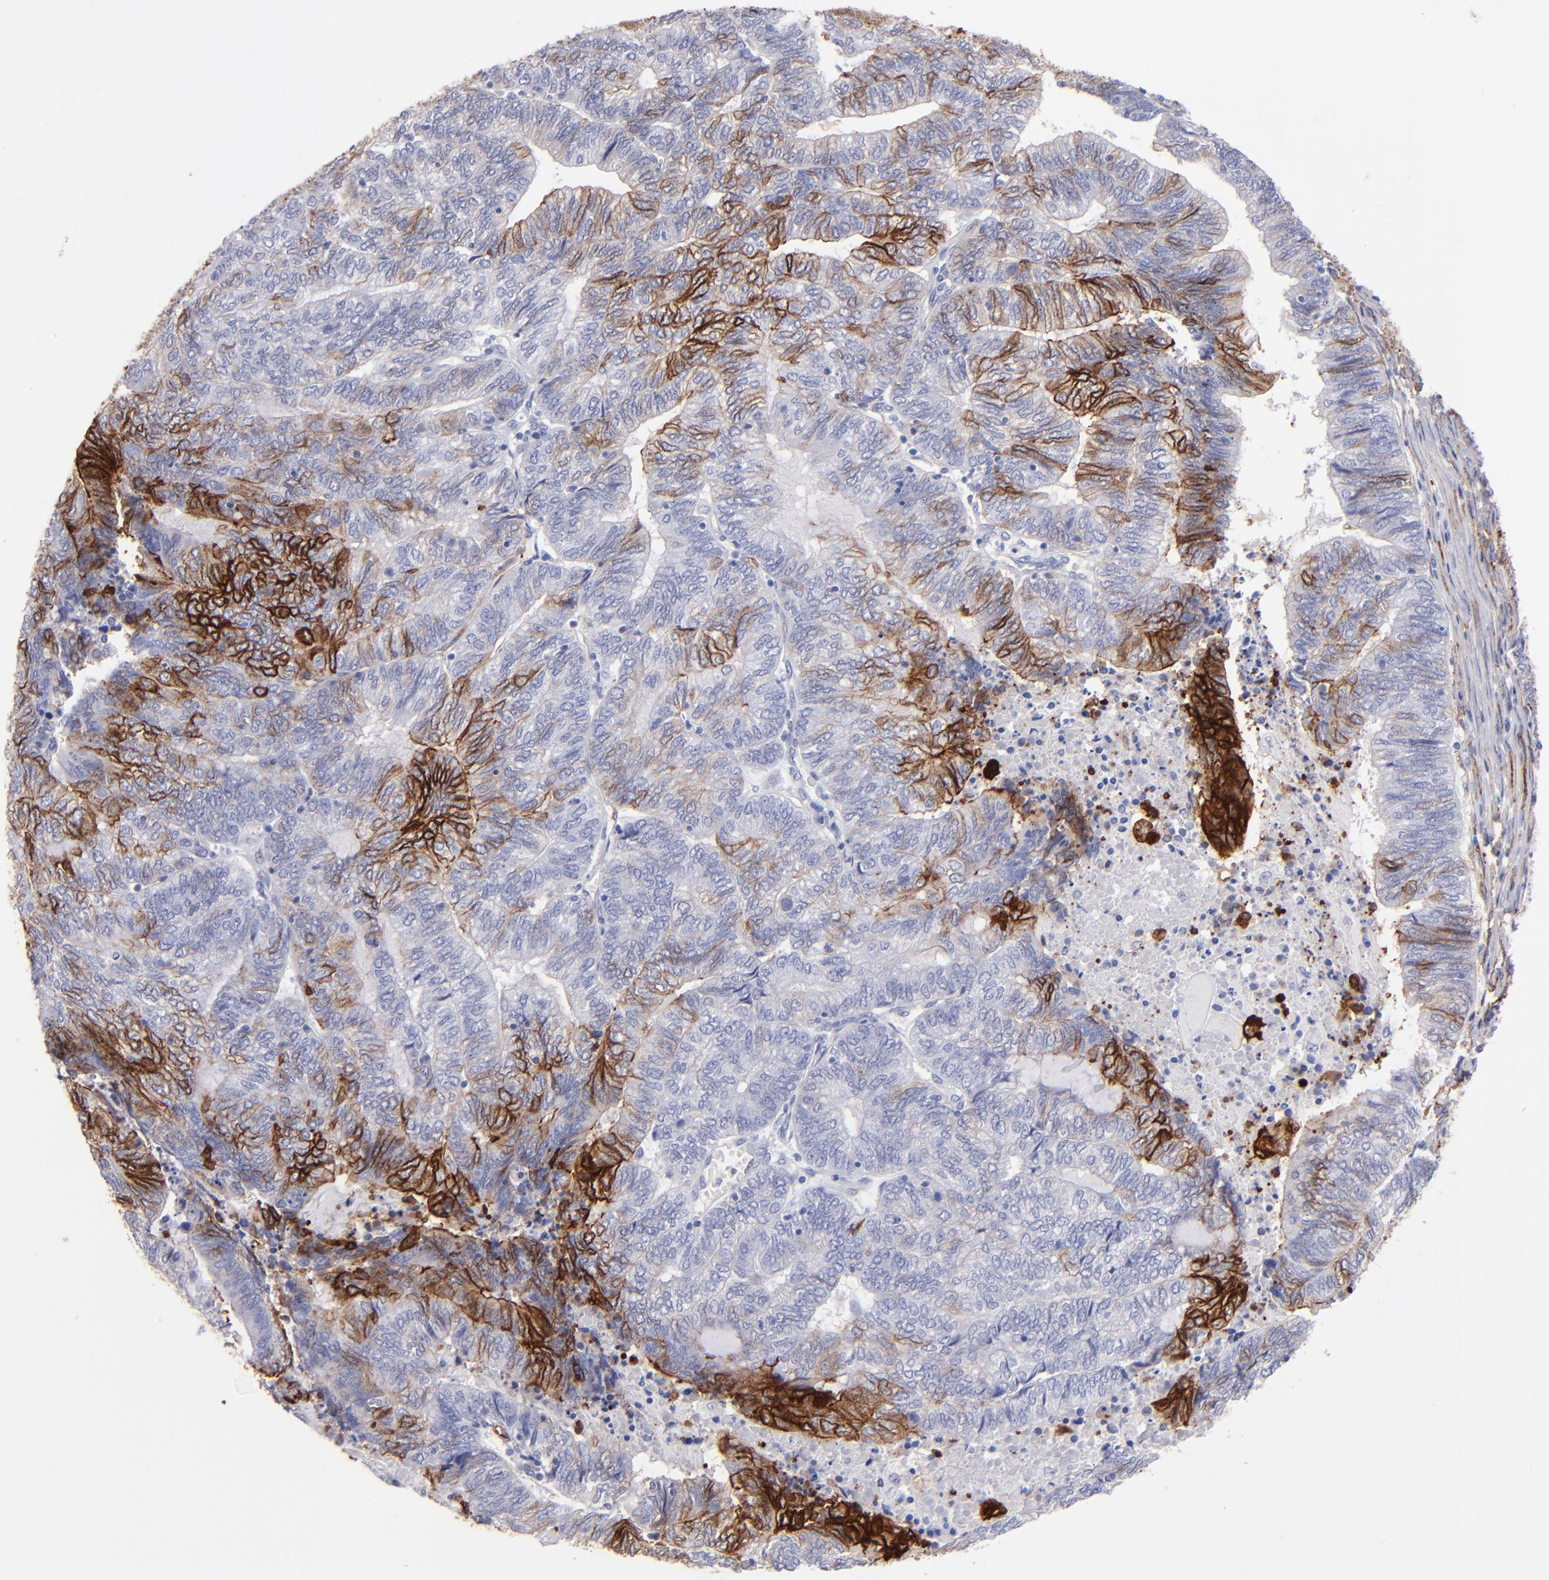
{"staining": {"intensity": "moderate", "quantity": "<25%", "location": "cytoplasmic/membranous"}, "tissue": "endometrial cancer", "cell_type": "Tumor cells", "image_type": "cancer", "snomed": [{"axis": "morphology", "description": "Adenocarcinoma, NOS"}, {"axis": "topography", "description": "Uterus"}, {"axis": "topography", "description": "Endometrium"}], "caption": "Tumor cells demonstrate moderate cytoplasmic/membranous expression in about <25% of cells in adenocarcinoma (endometrial).", "gene": "AHNAK2", "patient": {"sex": "female", "age": 70}}